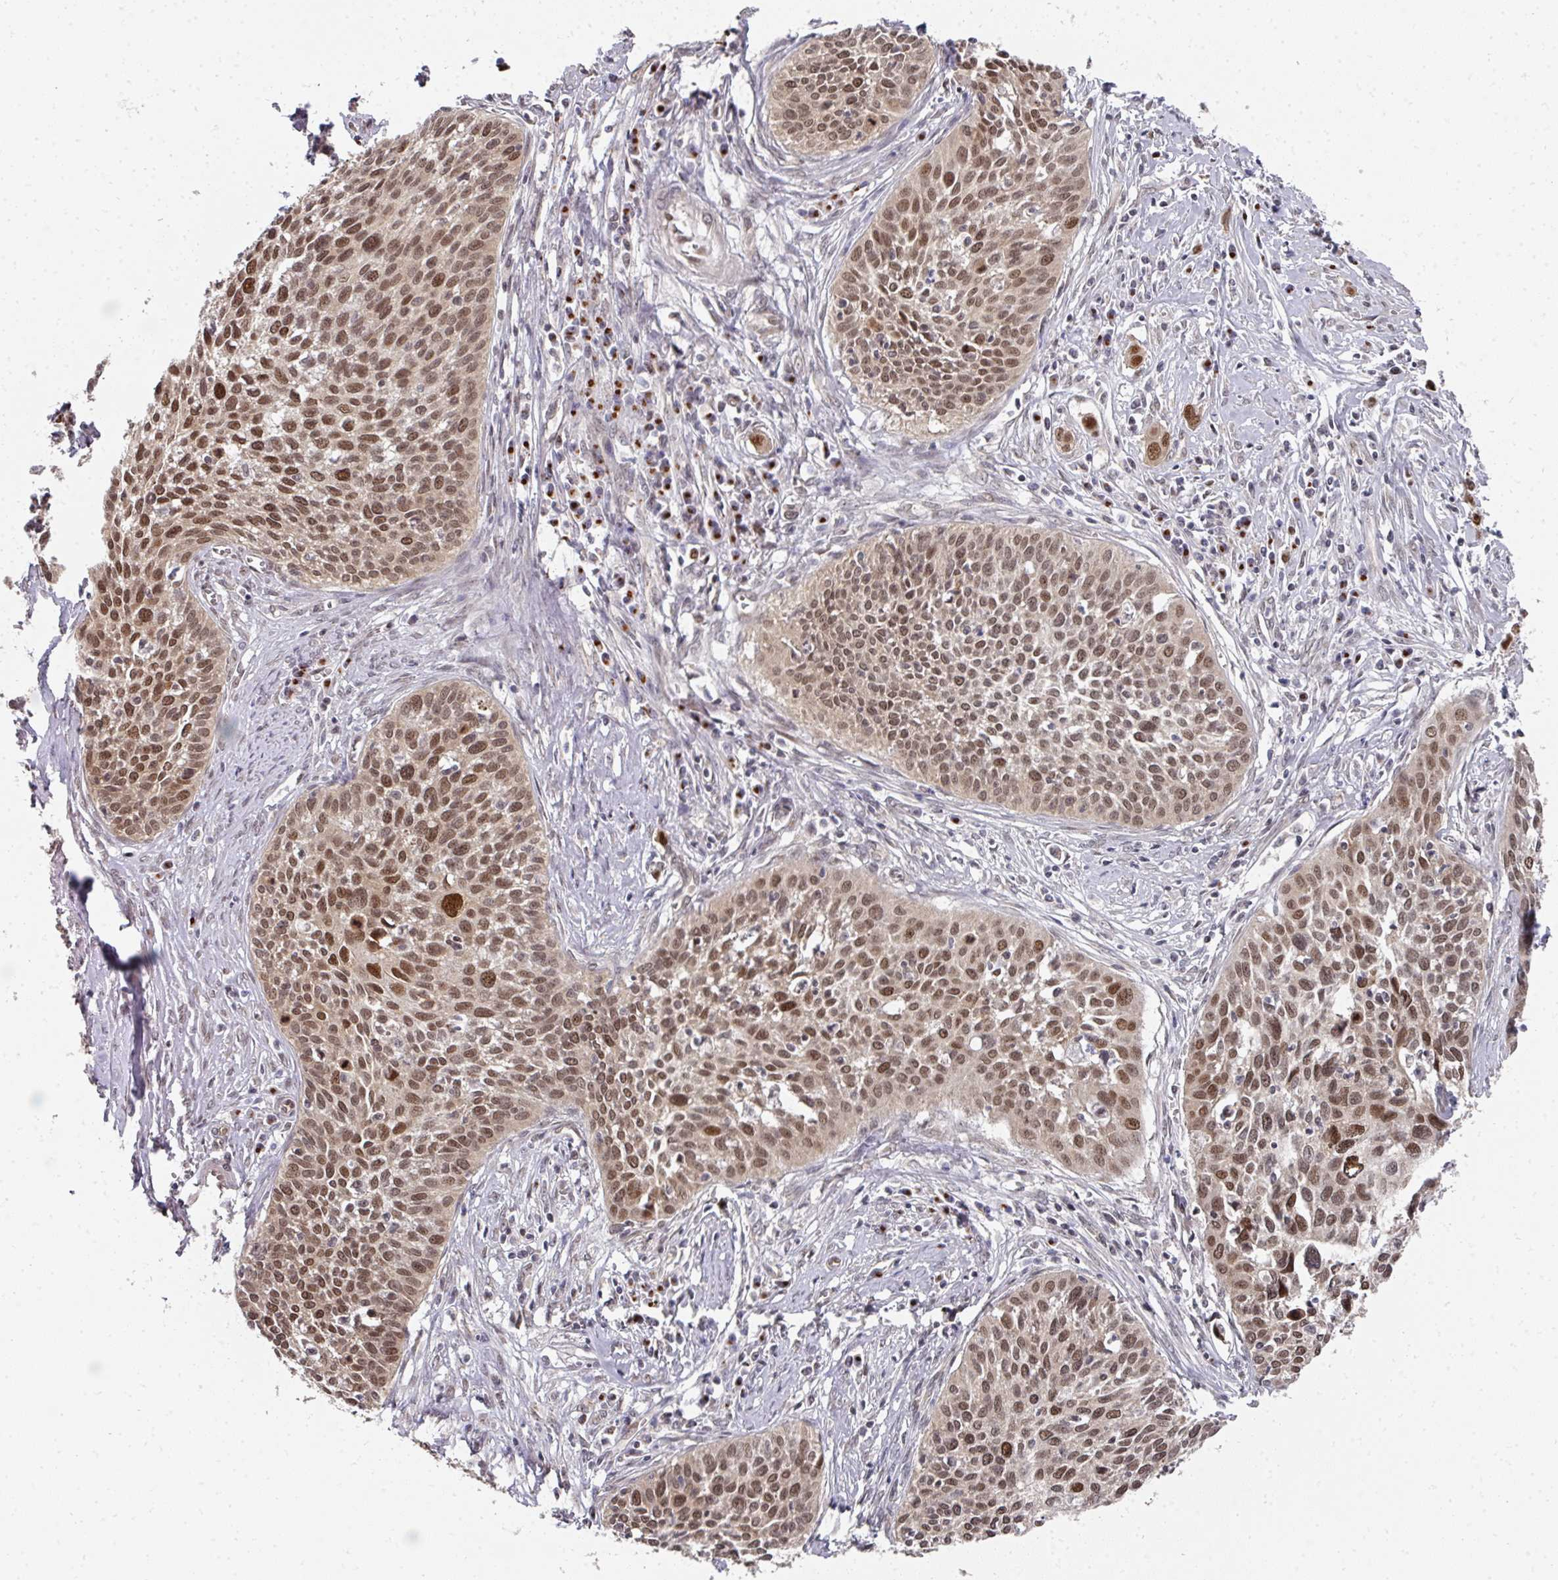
{"staining": {"intensity": "moderate", "quantity": ">75%", "location": "nuclear"}, "tissue": "cervical cancer", "cell_type": "Tumor cells", "image_type": "cancer", "snomed": [{"axis": "morphology", "description": "Squamous cell carcinoma, NOS"}, {"axis": "topography", "description": "Cervix"}], "caption": "There is medium levels of moderate nuclear expression in tumor cells of cervical squamous cell carcinoma, as demonstrated by immunohistochemical staining (brown color).", "gene": "C18orf25", "patient": {"sex": "female", "age": 34}}